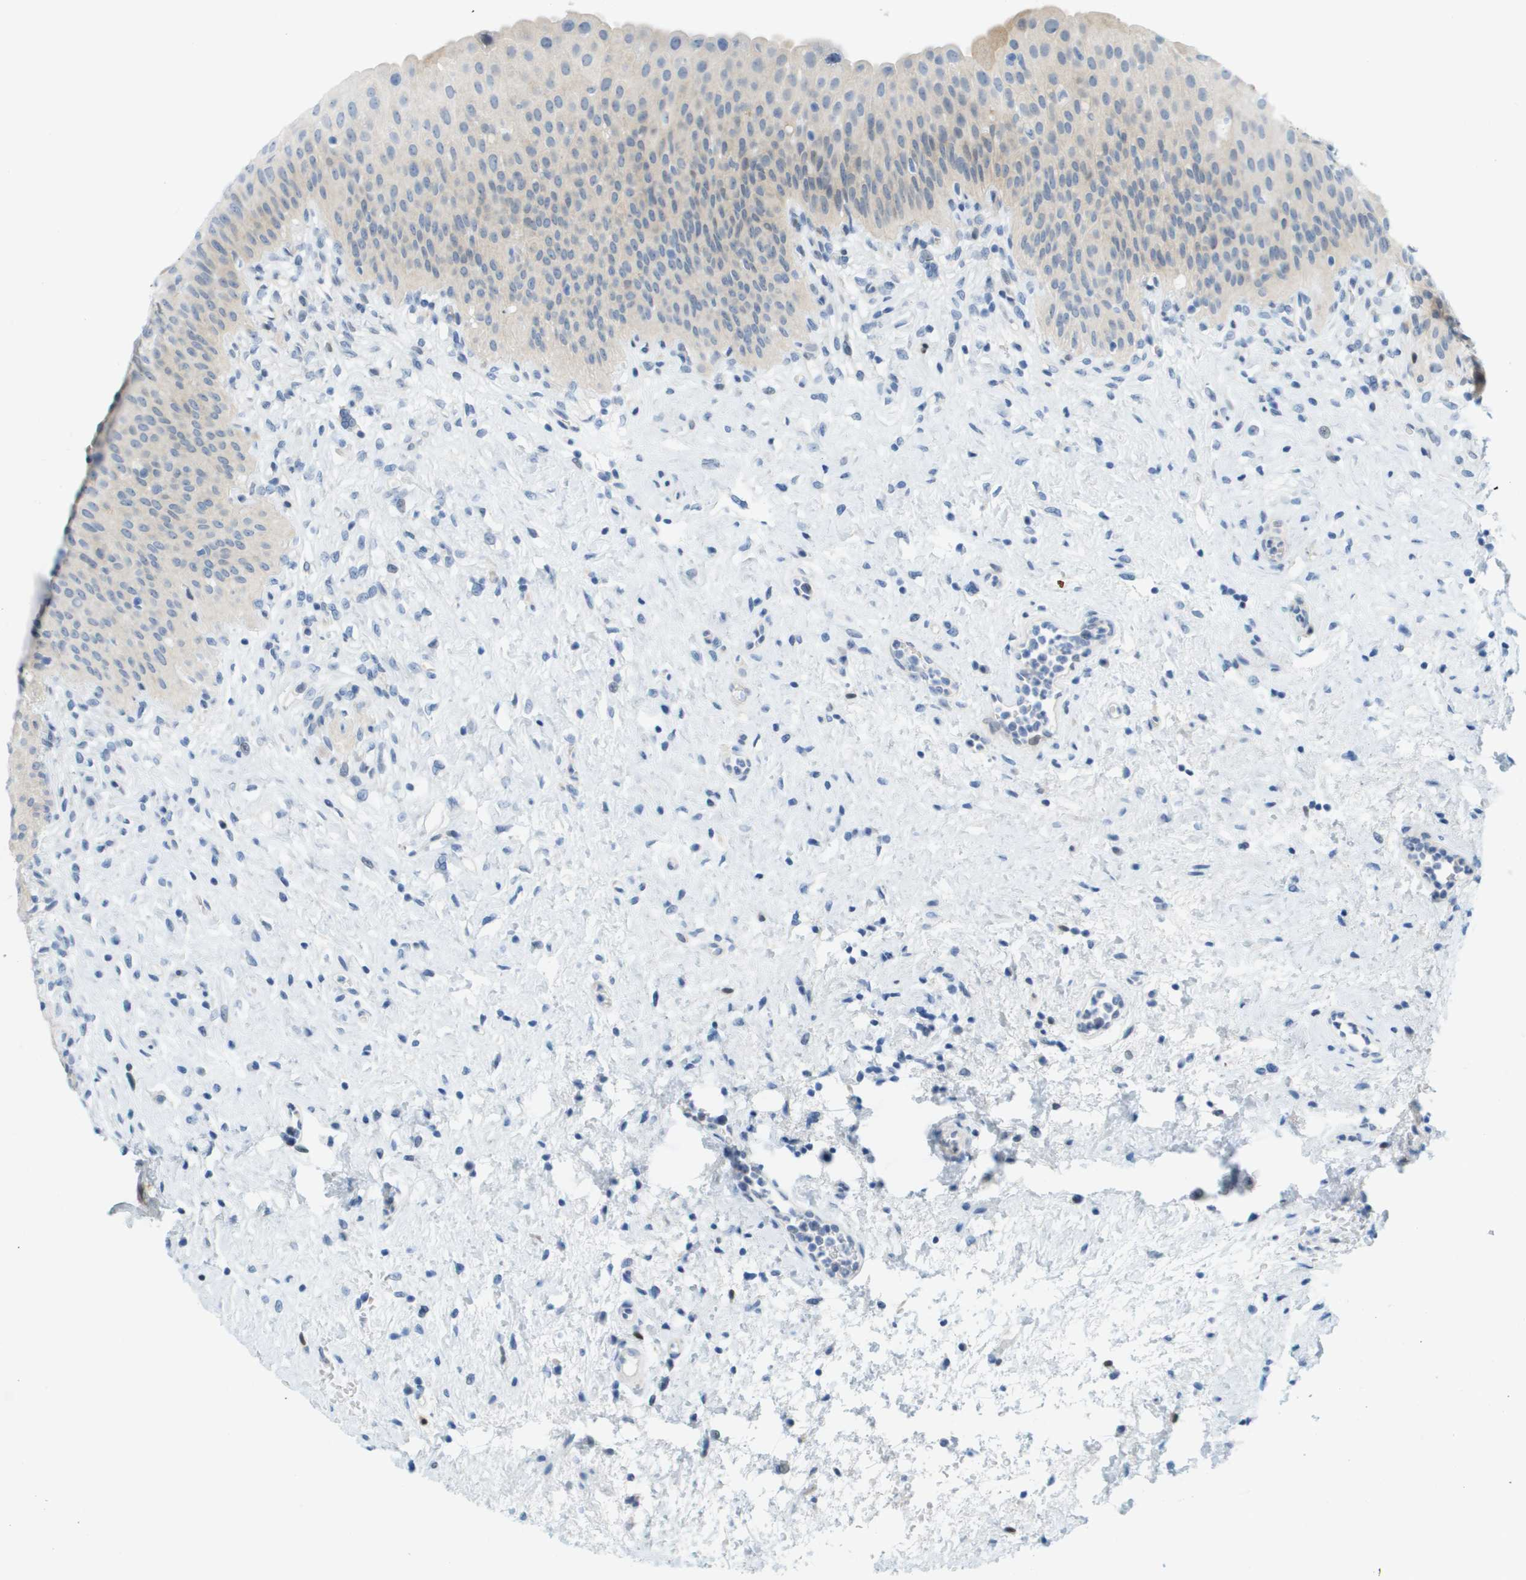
{"staining": {"intensity": "weak", "quantity": "<25%", "location": "cytoplasmic/membranous"}, "tissue": "urinary bladder", "cell_type": "Urothelial cells", "image_type": "normal", "snomed": [{"axis": "morphology", "description": "Normal tissue, NOS"}, {"axis": "topography", "description": "Urinary bladder"}], "caption": "Immunohistochemistry (IHC) image of benign urinary bladder: urinary bladder stained with DAB displays no significant protein expression in urothelial cells.", "gene": "CUL9", "patient": {"sex": "male", "age": 46}}